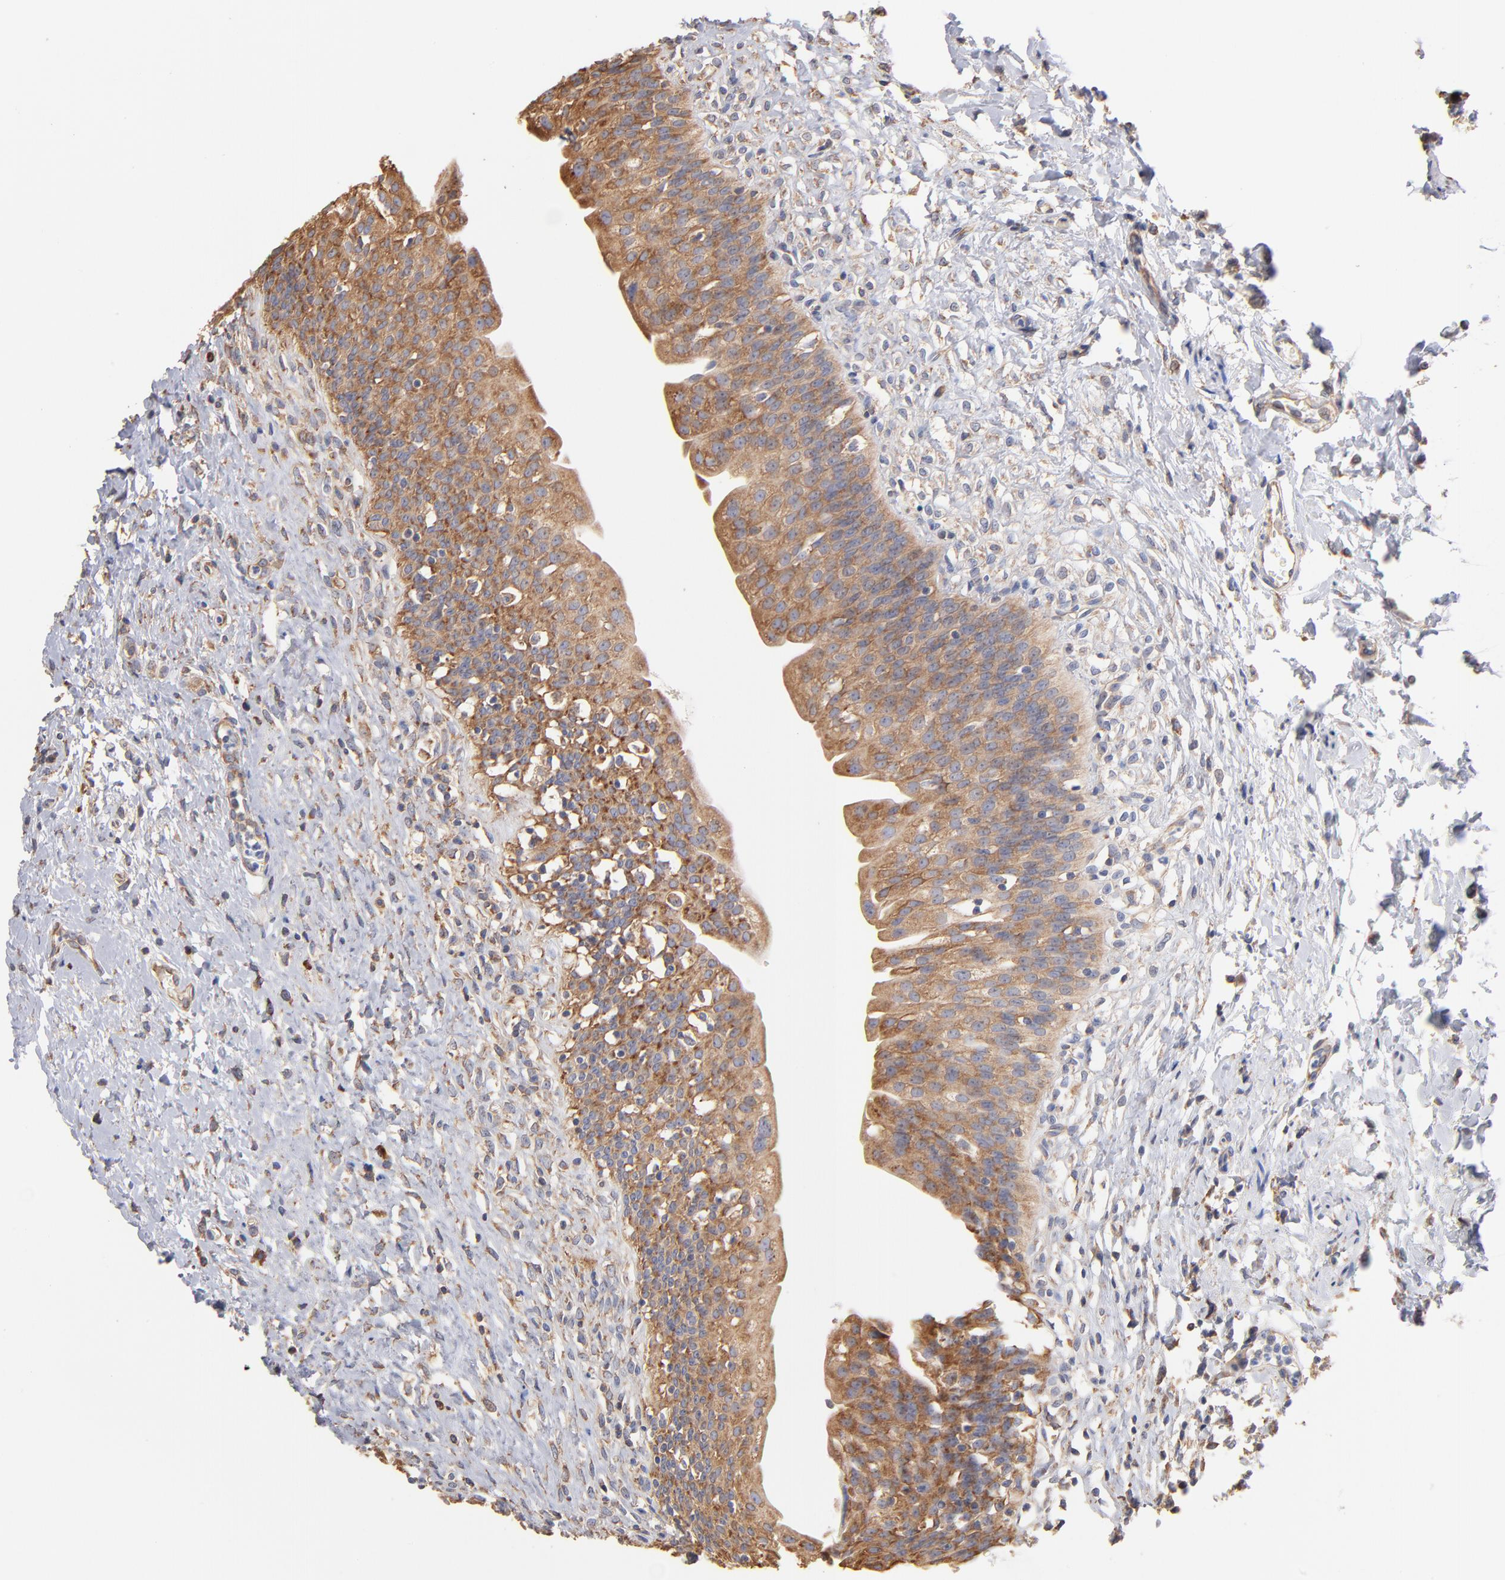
{"staining": {"intensity": "moderate", "quantity": ">75%", "location": "cytoplasmic/membranous"}, "tissue": "urinary bladder", "cell_type": "Urothelial cells", "image_type": "normal", "snomed": [{"axis": "morphology", "description": "Normal tissue, NOS"}, {"axis": "topography", "description": "Urinary bladder"}], "caption": "Moderate cytoplasmic/membranous protein staining is seen in approximately >75% of urothelial cells in urinary bladder.", "gene": "RPL9", "patient": {"sex": "female", "age": 80}}